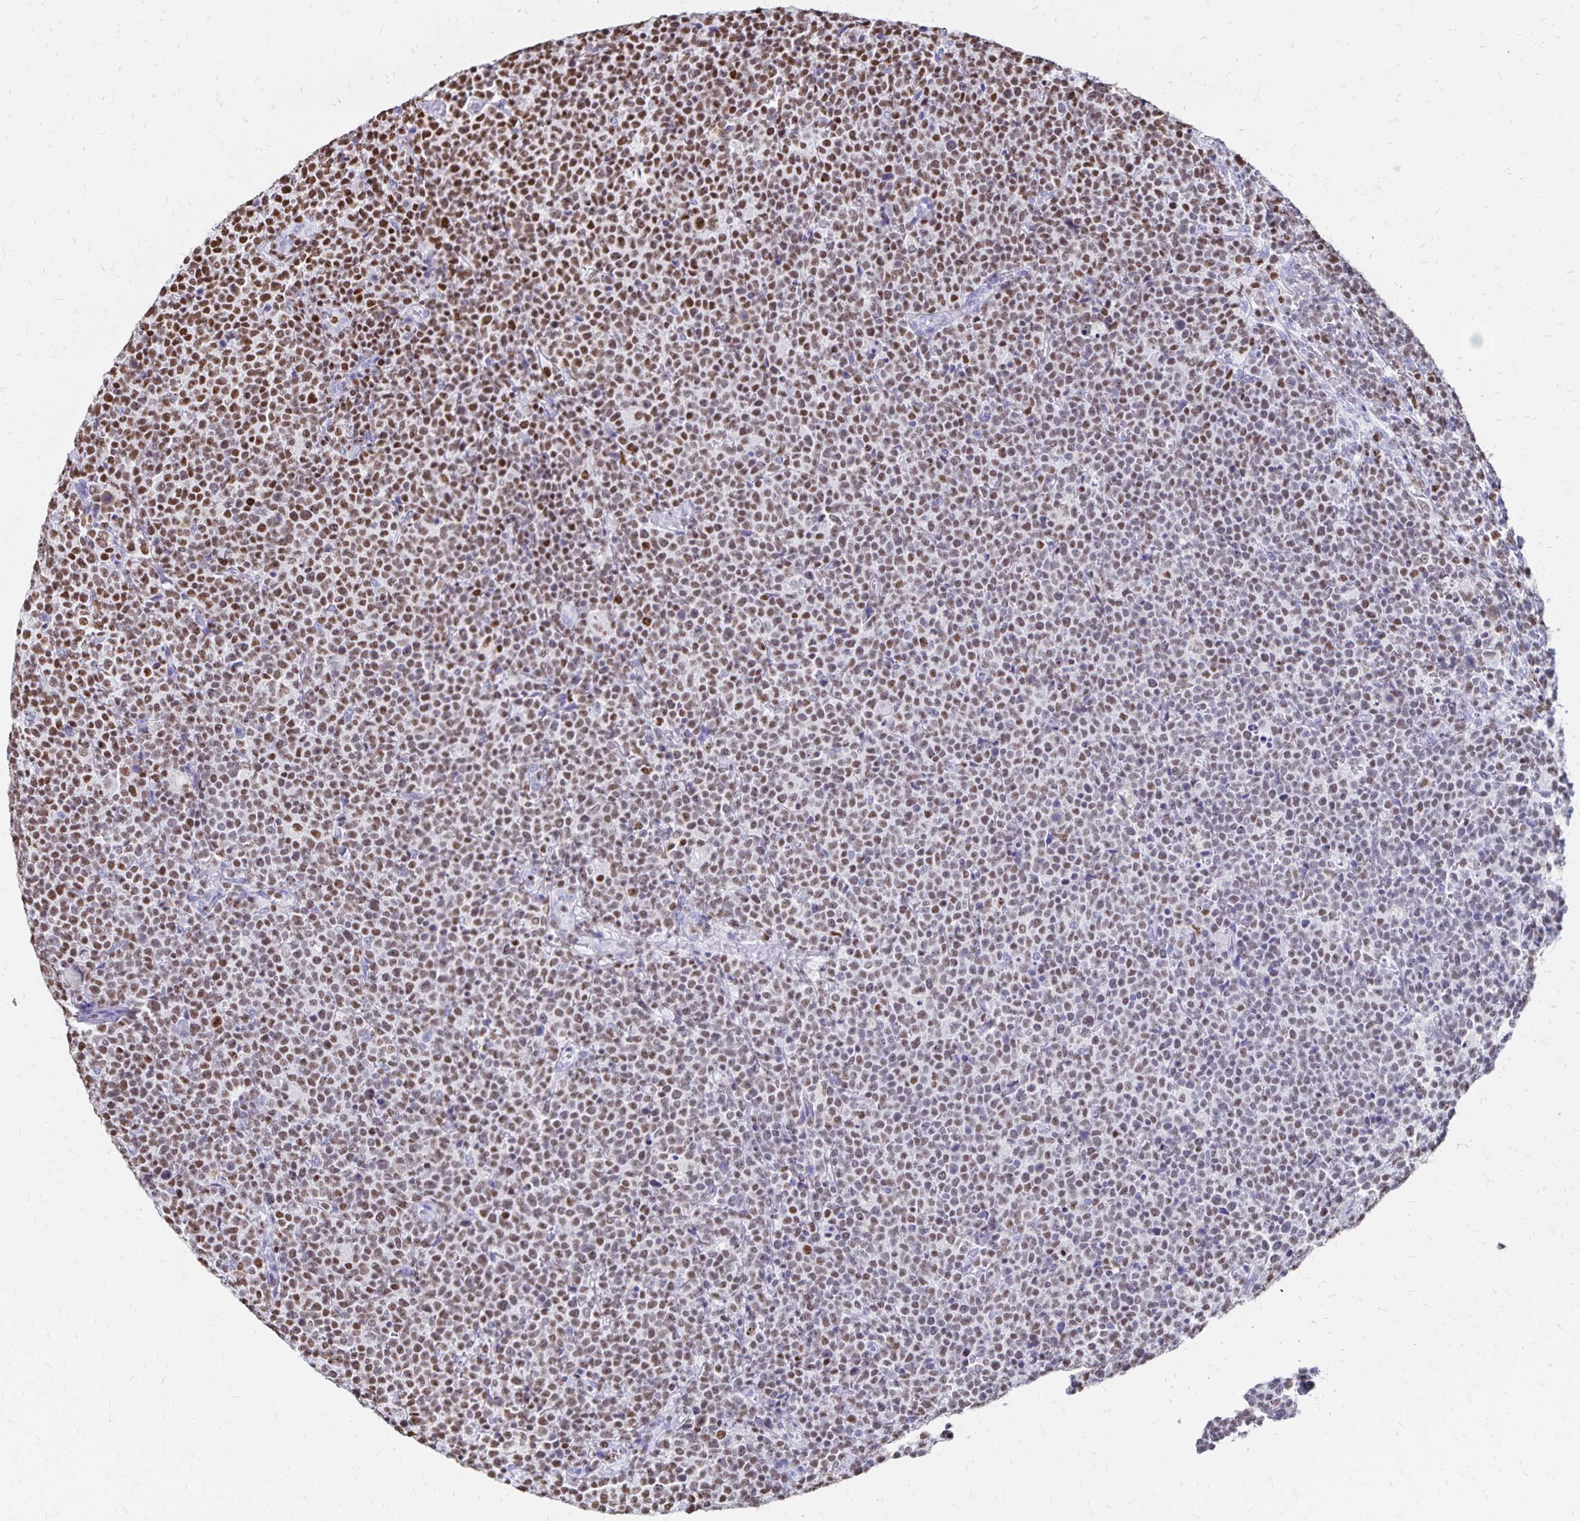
{"staining": {"intensity": "moderate", "quantity": ">75%", "location": "nuclear"}, "tissue": "lymphoma", "cell_type": "Tumor cells", "image_type": "cancer", "snomed": [{"axis": "morphology", "description": "Malignant lymphoma, non-Hodgkin's type, High grade"}, {"axis": "topography", "description": "Lymph node"}], "caption": "The micrograph shows immunohistochemical staining of lymphoma. There is moderate nuclear expression is present in about >75% of tumor cells.", "gene": "IKZF1", "patient": {"sex": "male", "age": 61}}